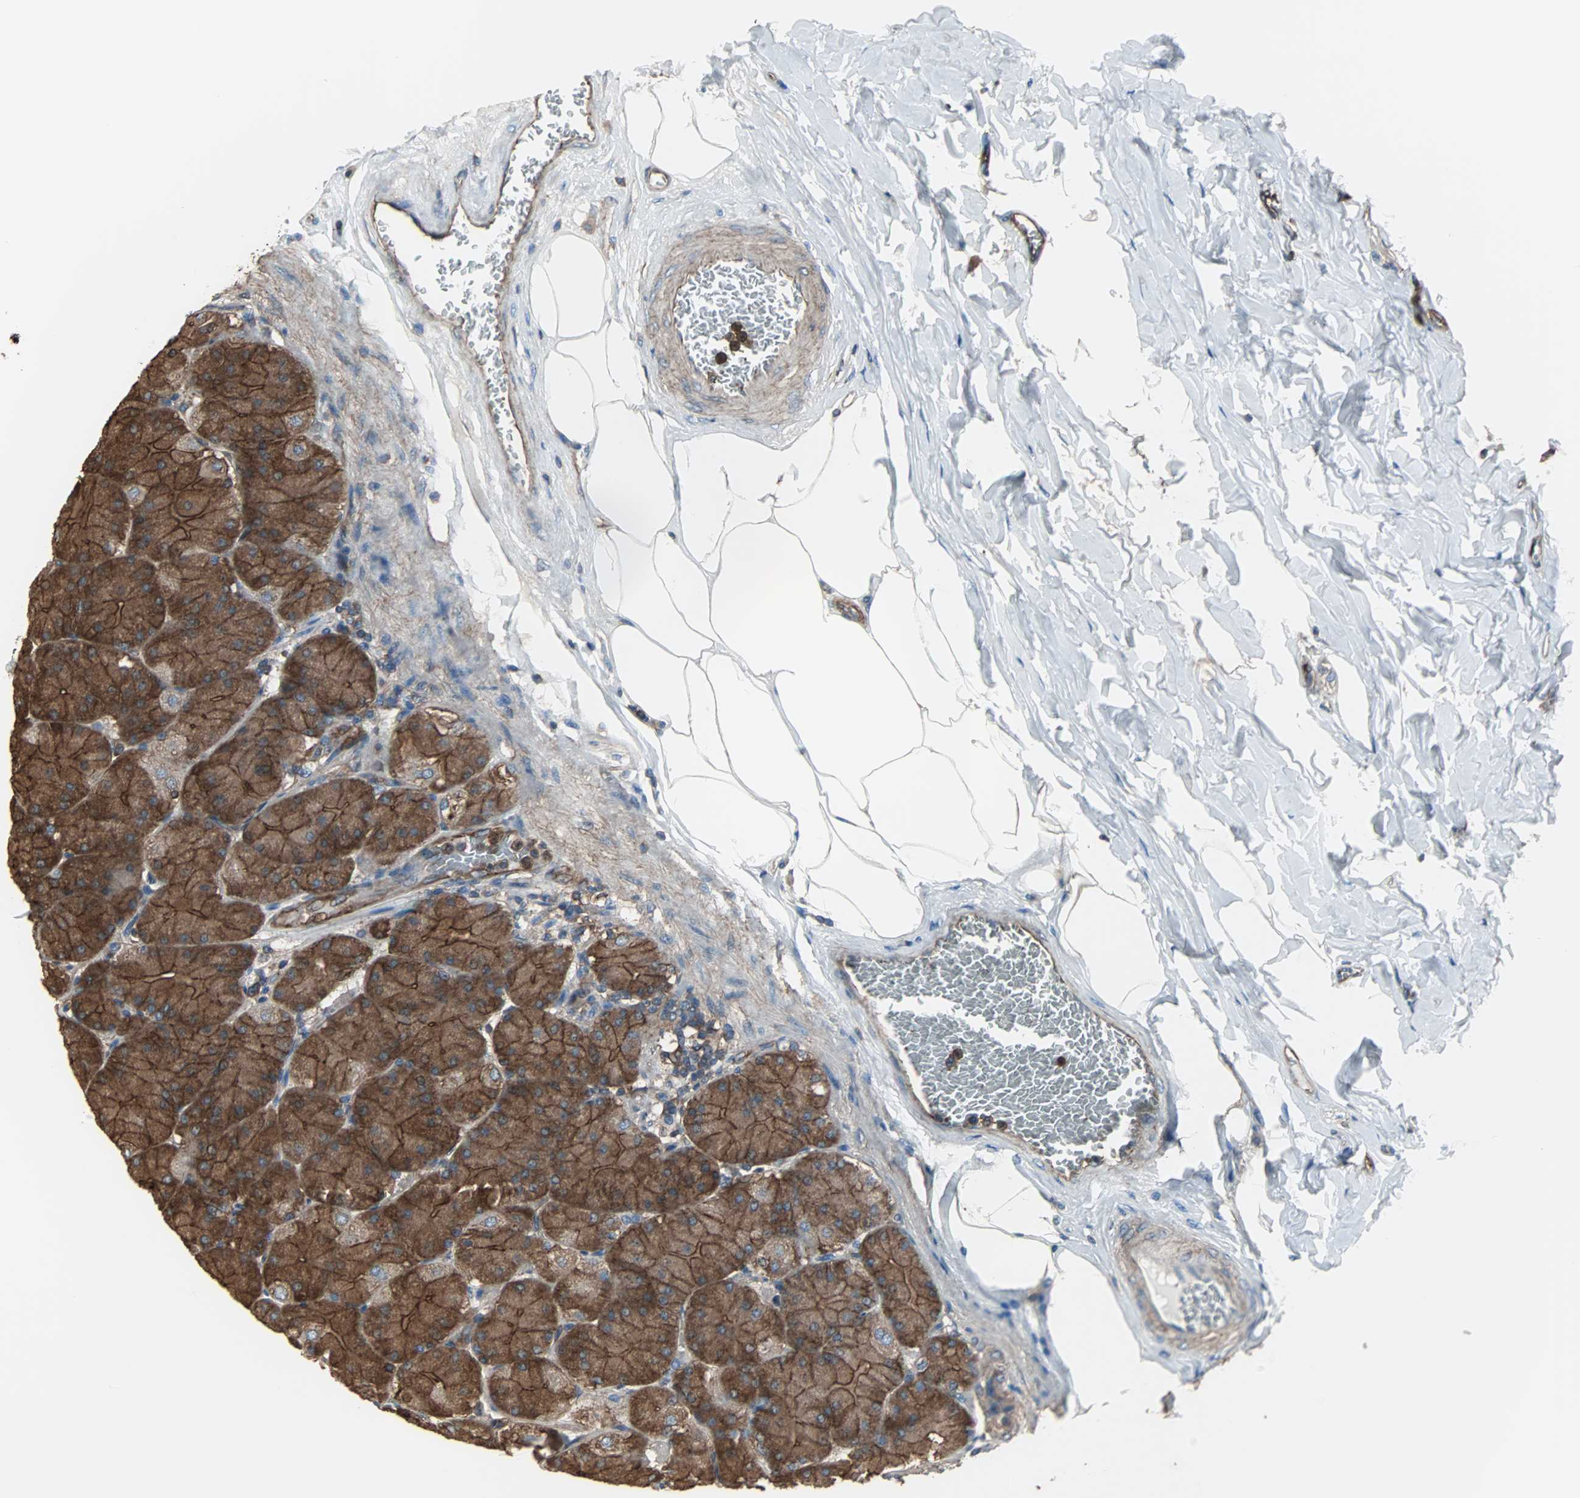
{"staining": {"intensity": "strong", "quantity": ">75%", "location": "cytoplasmic/membranous"}, "tissue": "stomach", "cell_type": "Glandular cells", "image_type": "normal", "snomed": [{"axis": "morphology", "description": "Normal tissue, NOS"}, {"axis": "topography", "description": "Stomach, upper"}], "caption": "This is an image of immunohistochemistry (IHC) staining of normal stomach, which shows strong positivity in the cytoplasmic/membranous of glandular cells.", "gene": "ACTN1", "patient": {"sex": "female", "age": 56}}